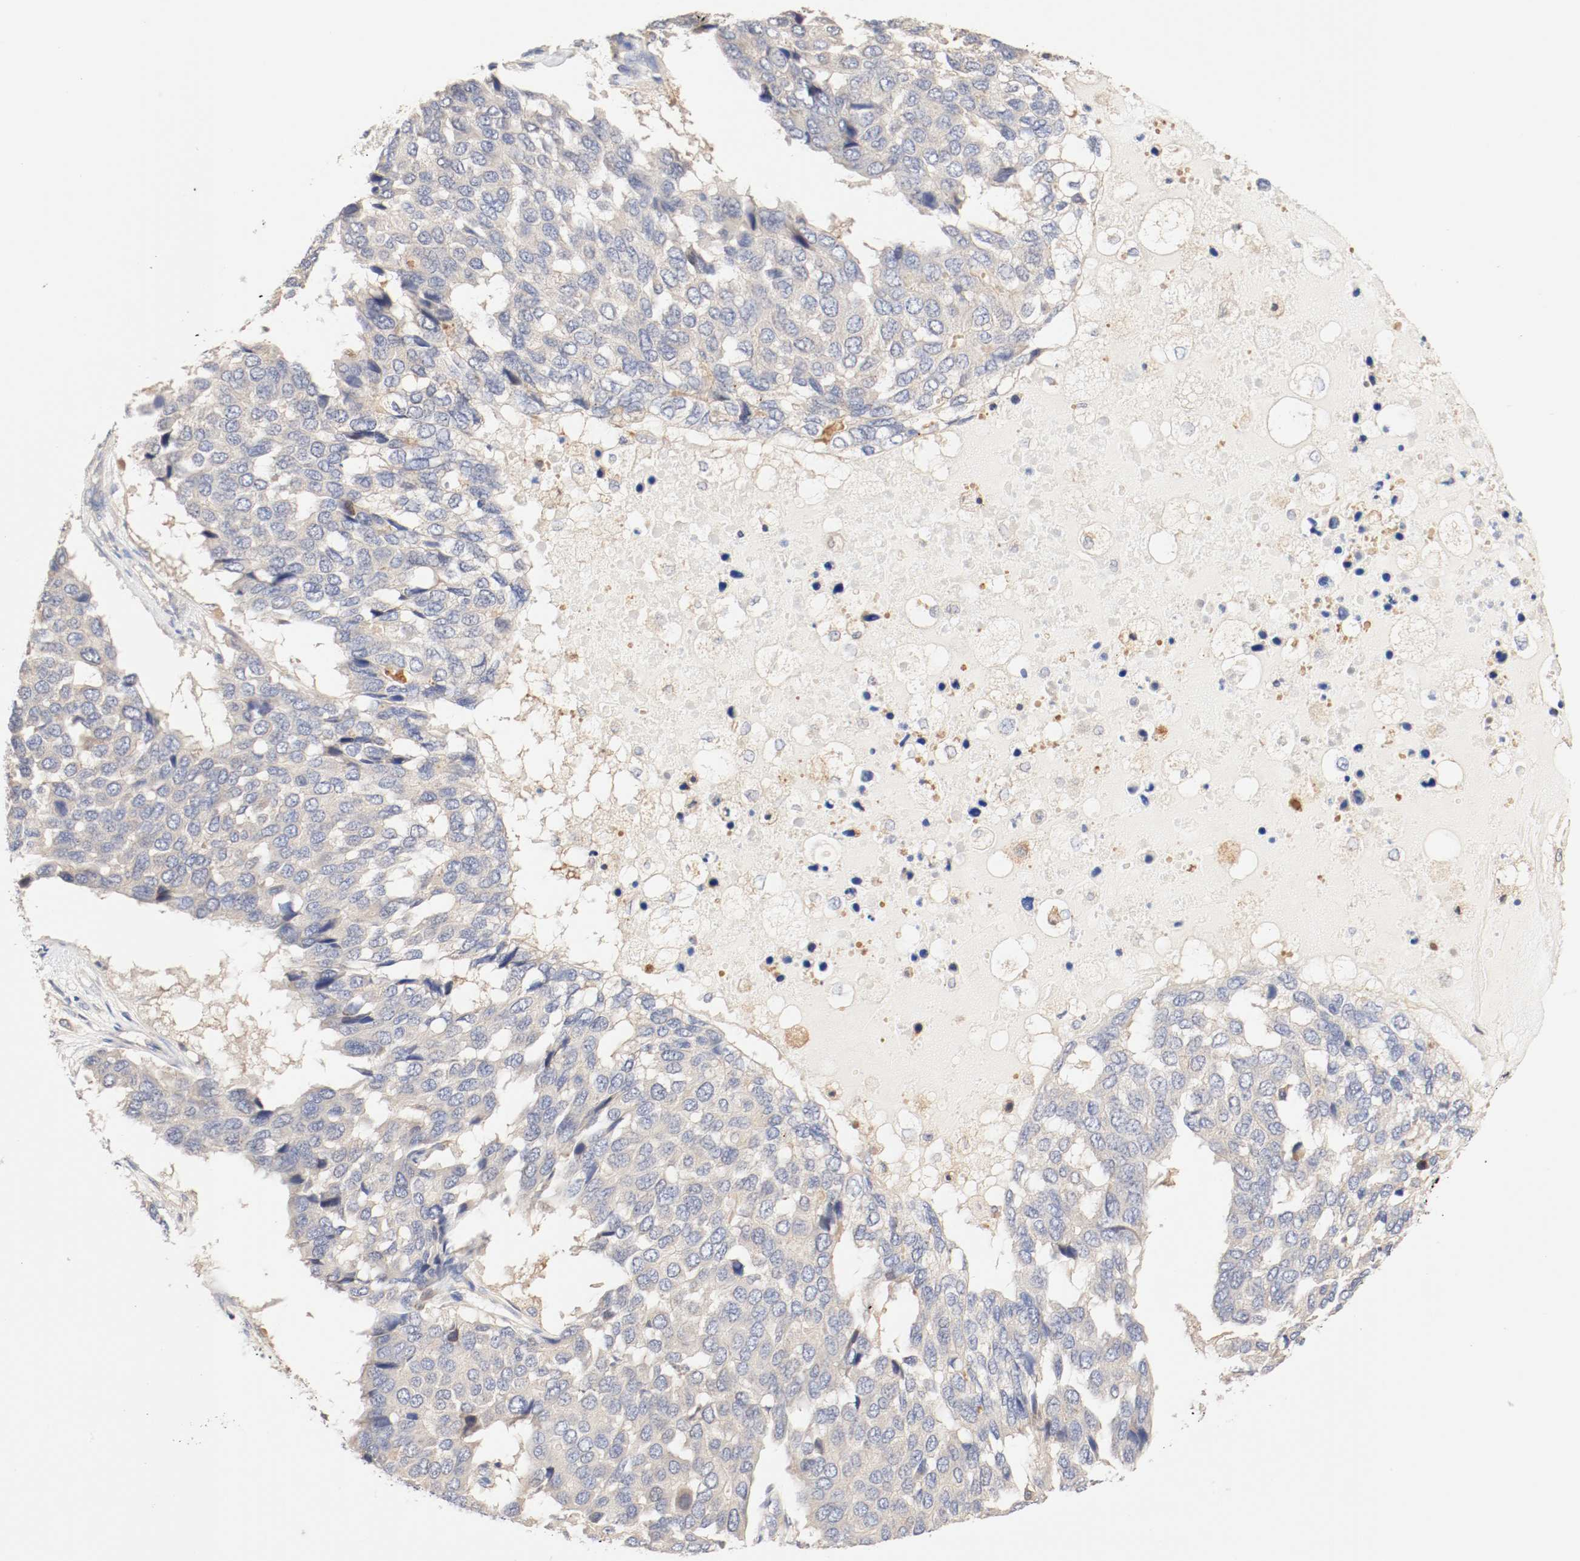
{"staining": {"intensity": "weak", "quantity": ">75%", "location": "cytoplasmic/membranous"}, "tissue": "pancreatic cancer", "cell_type": "Tumor cells", "image_type": "cancer", "snomed": [{"axis": "morphology", "description": "Adenocarcinoma, NOS"}, {"axis": "topography", "description": "Pancreas"}], "caption": "This image displays immunohistochemistry staining of human pancreatic cancer, with low weak cytoplasmic/membranous staining in about >75% of tumor cells.", "gene": "GIT1", "patient": {"sex": "male", "age": 50}}